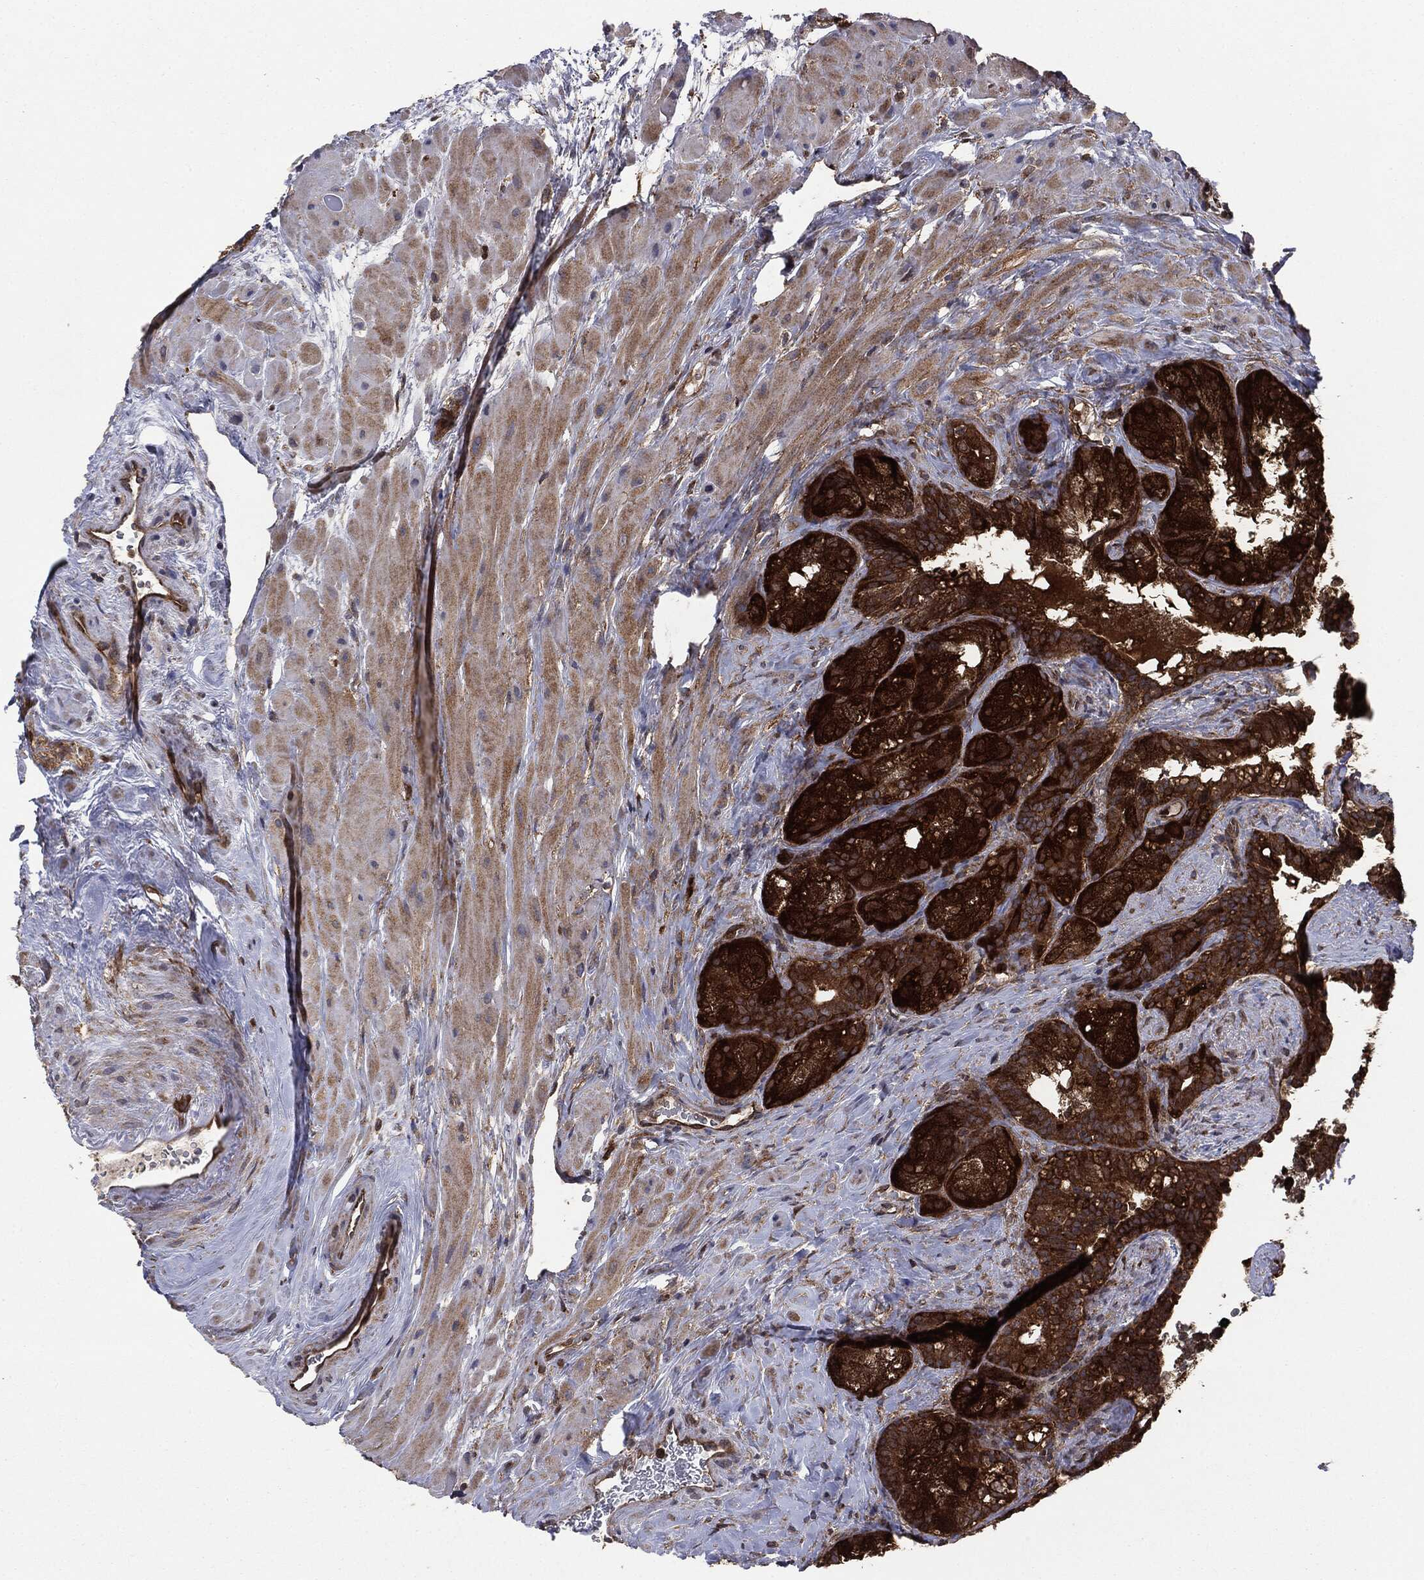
{"staining": {"intensity": "strong", "quantity": ">75%", "location": "cytoplasmic/membranous"}, "tissue": "seminal vesicle", "cell_type": "Glandular cells", "image_type": "normal", "snomed": [{"axis": "morphology", "description": "Normal tissue, NOS"}, {"axis": "topography", "description": "Seminal veicle"}], "caption": "Protein analysis of benign seminal vesicle exhibits strong cytoplasmic/membranous staining in about >75% of glandular cells.", "gene": "NME1", "patient": {"sex": "male", "age": 72}}